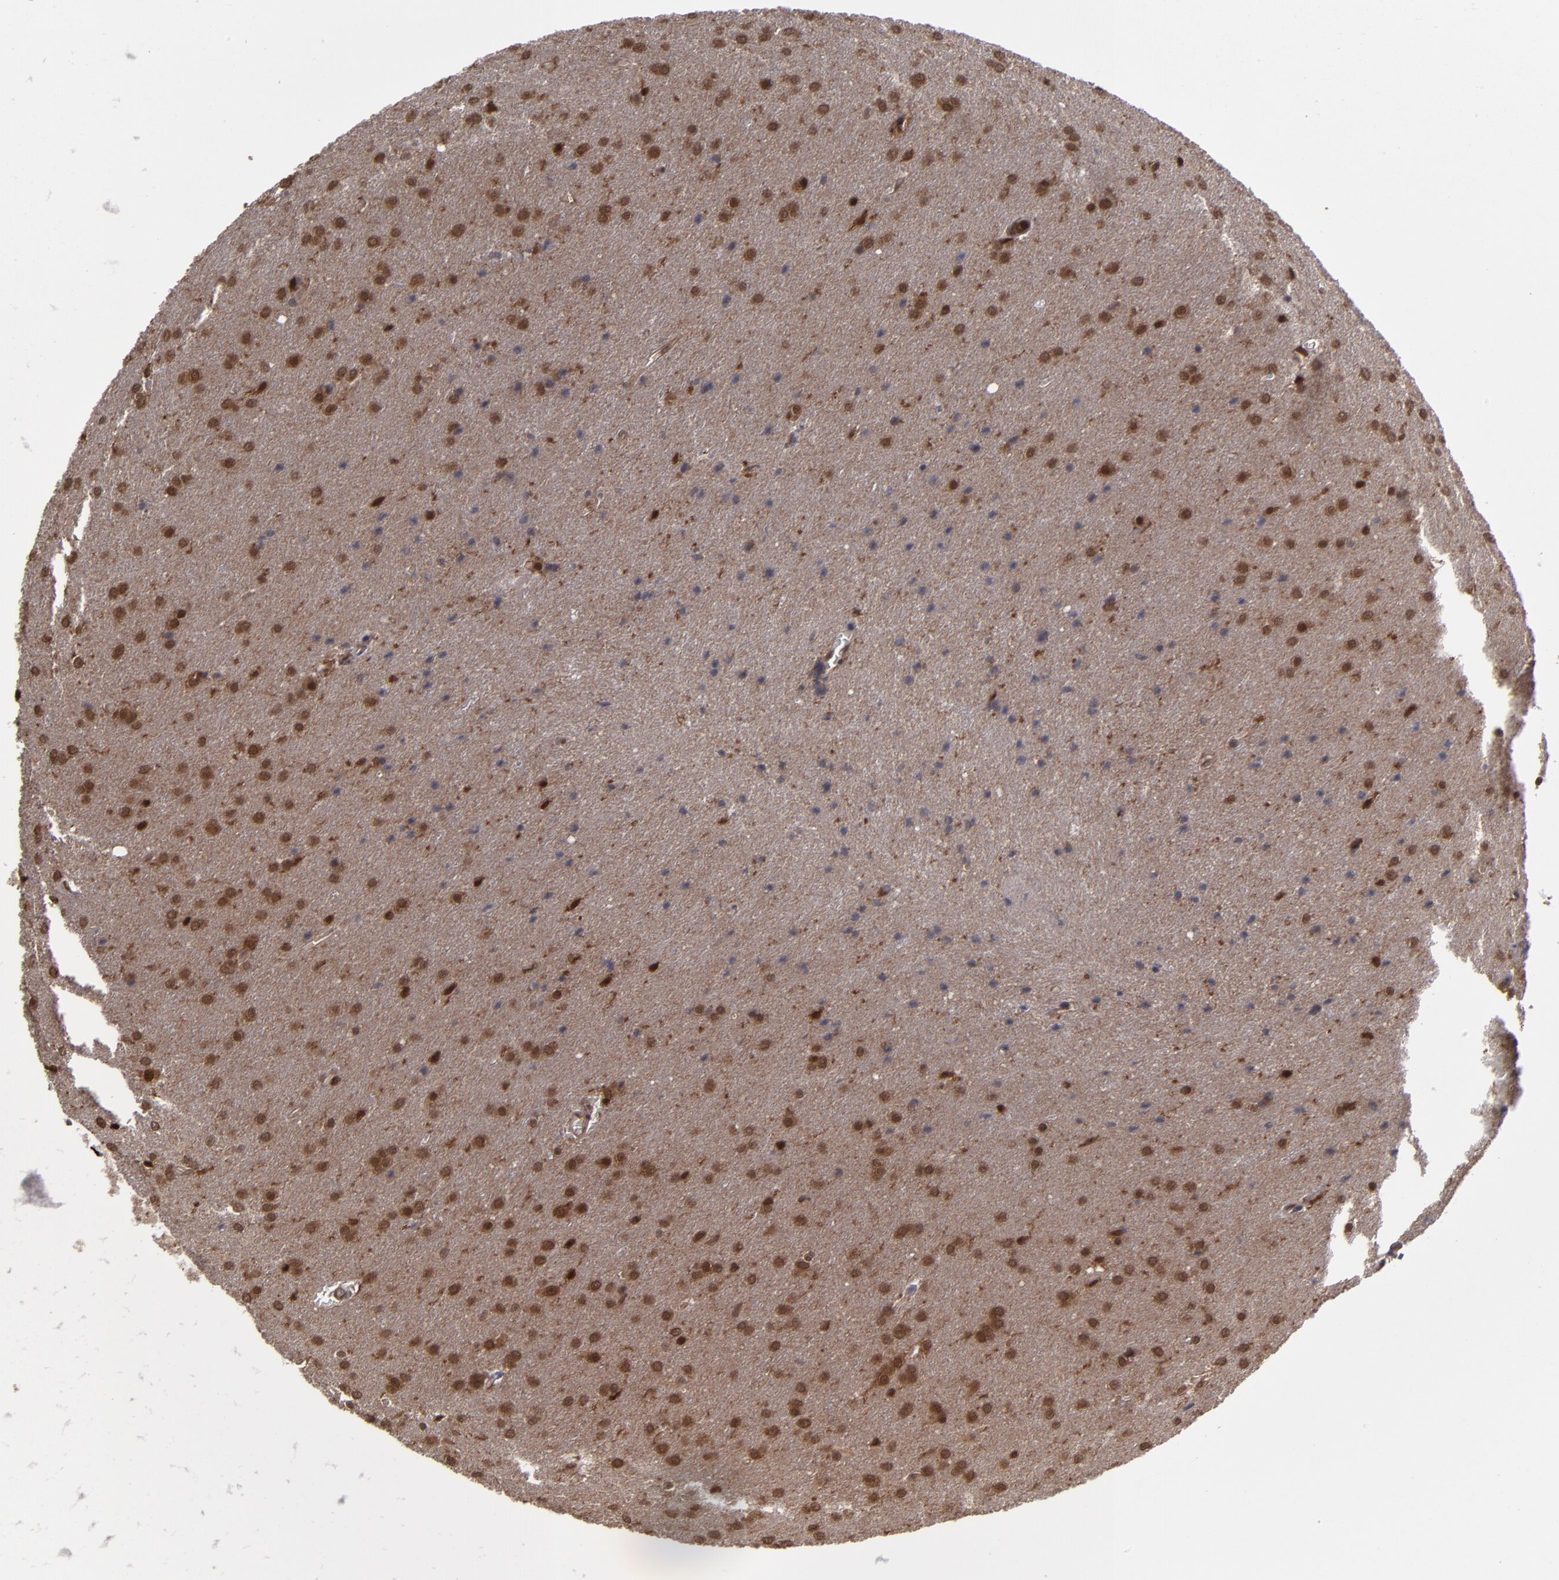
{"staining": {"intensity": "strong", "quantity": ">75%", "location": "nuclear"}, "tissue": "glioma", "cell_type": "Tumor cells", "image_type": "cancer", "snomed": [{"axis": "morphology", "description": "Glioma, malignant, Low grade"}, {"axis": "topography", "description": "Brain"}], "caption": "Immunohistochemical staining of glioma shows high levels of strong nuclear staining in approximately >75% of tumor cells. (brown staining indicates protein expression, while blue staining denotes nuclei).", "gene": "GRB2", "patient": {"sex": "female", "age": 32}}